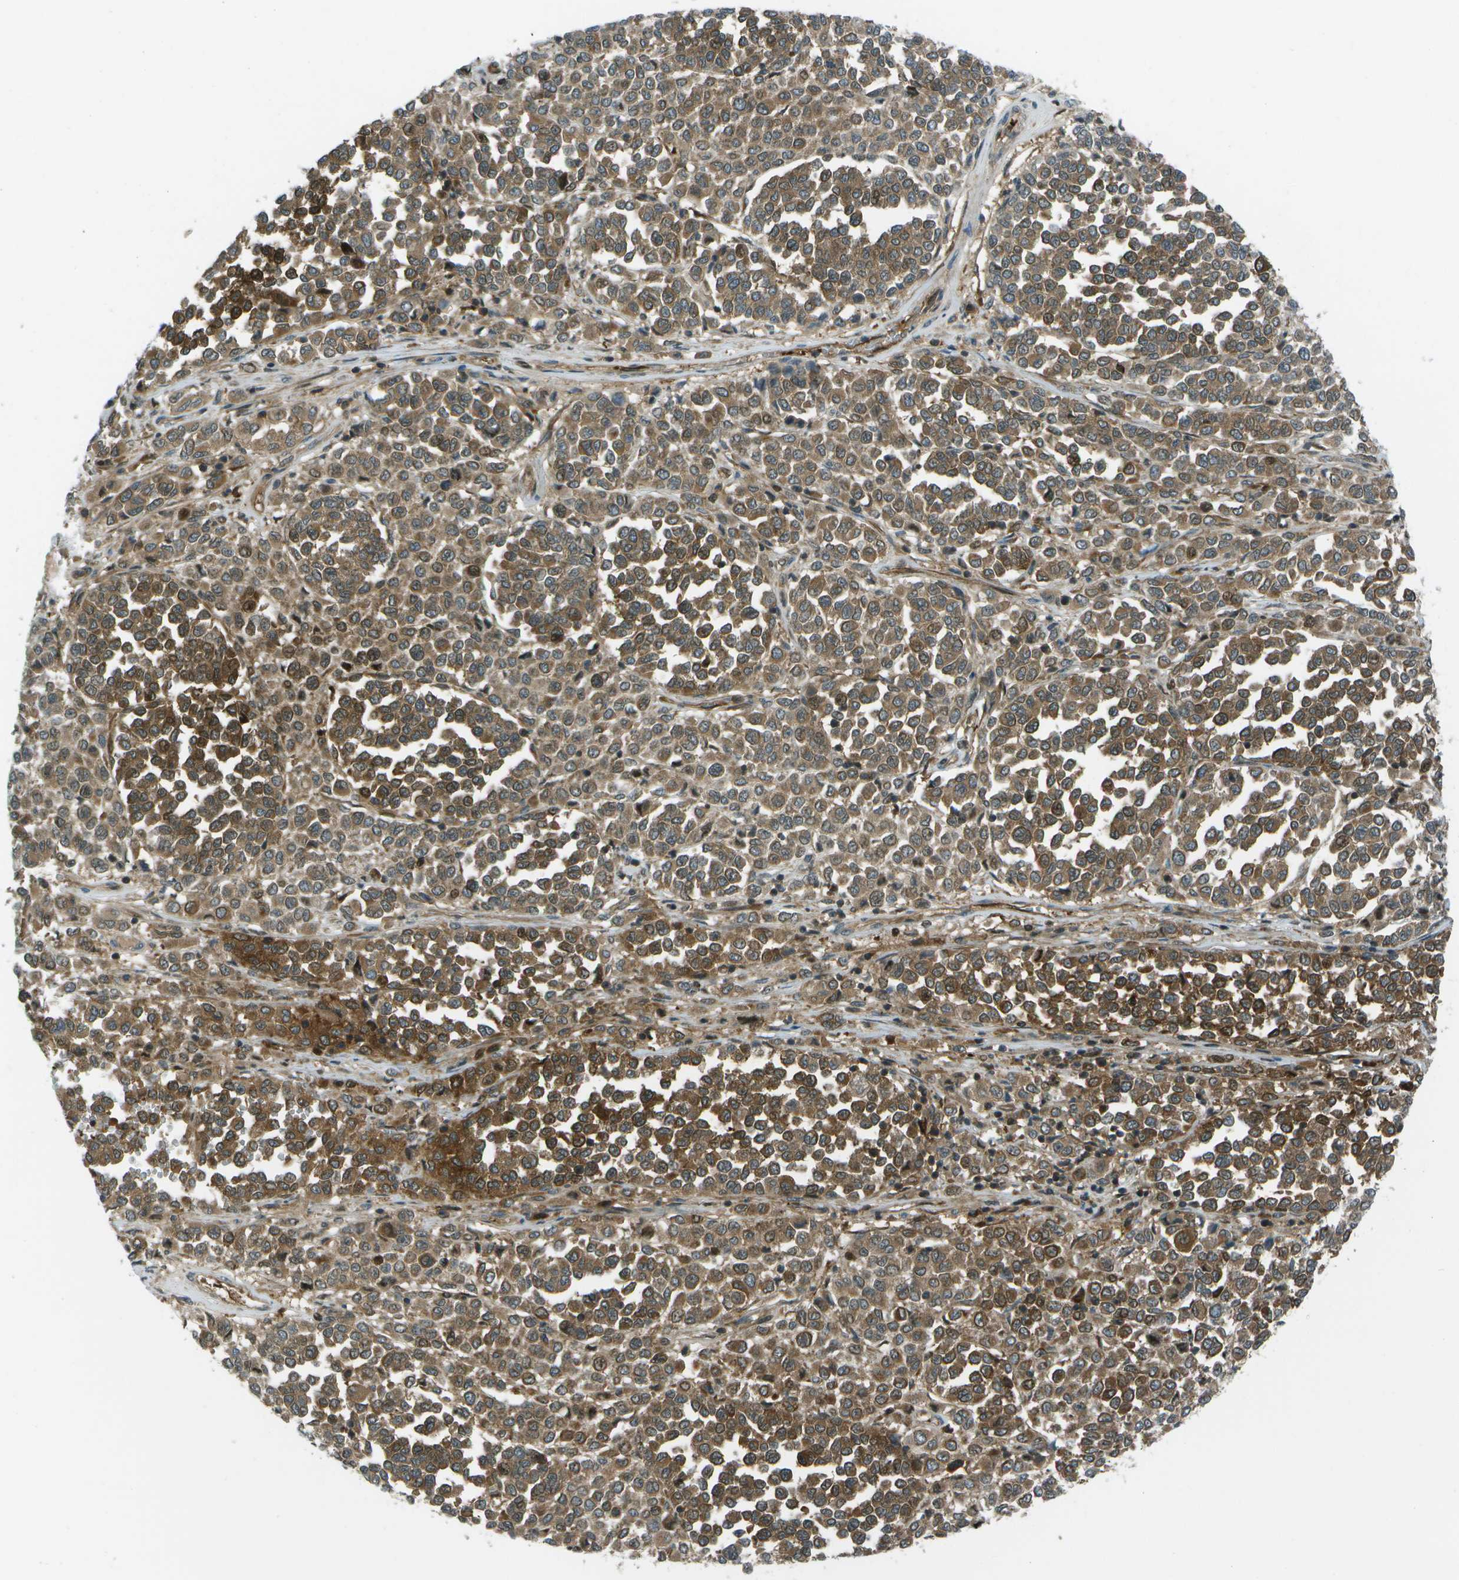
{"staining": {"intensity": "moderate", "quantity": ">75%", "location": "cytoplasmic/membranous"}, "tissue": "melanoma", "cell_type": "Tumor cells", "image_type": "cancer", "snomed": [{"axis": "morphology", "description": "Malignant melanoma, Metastatic site"}, {"axis": "topography", "description": "Pancreas"}], "caption": "Immunohistochemistry (IHC) photomicrograph of neoplastic tissue: human malignant melanoma (metastatic site) stained using IHC displays medium levels of moderate protein expression localized specifically in the cytoplasmic/membranous of tumor cells, appearing as a cytoplasmic/membranous brown color.", "gene": "TMEM19", "patient": {"sex": "female", "age": 30}}